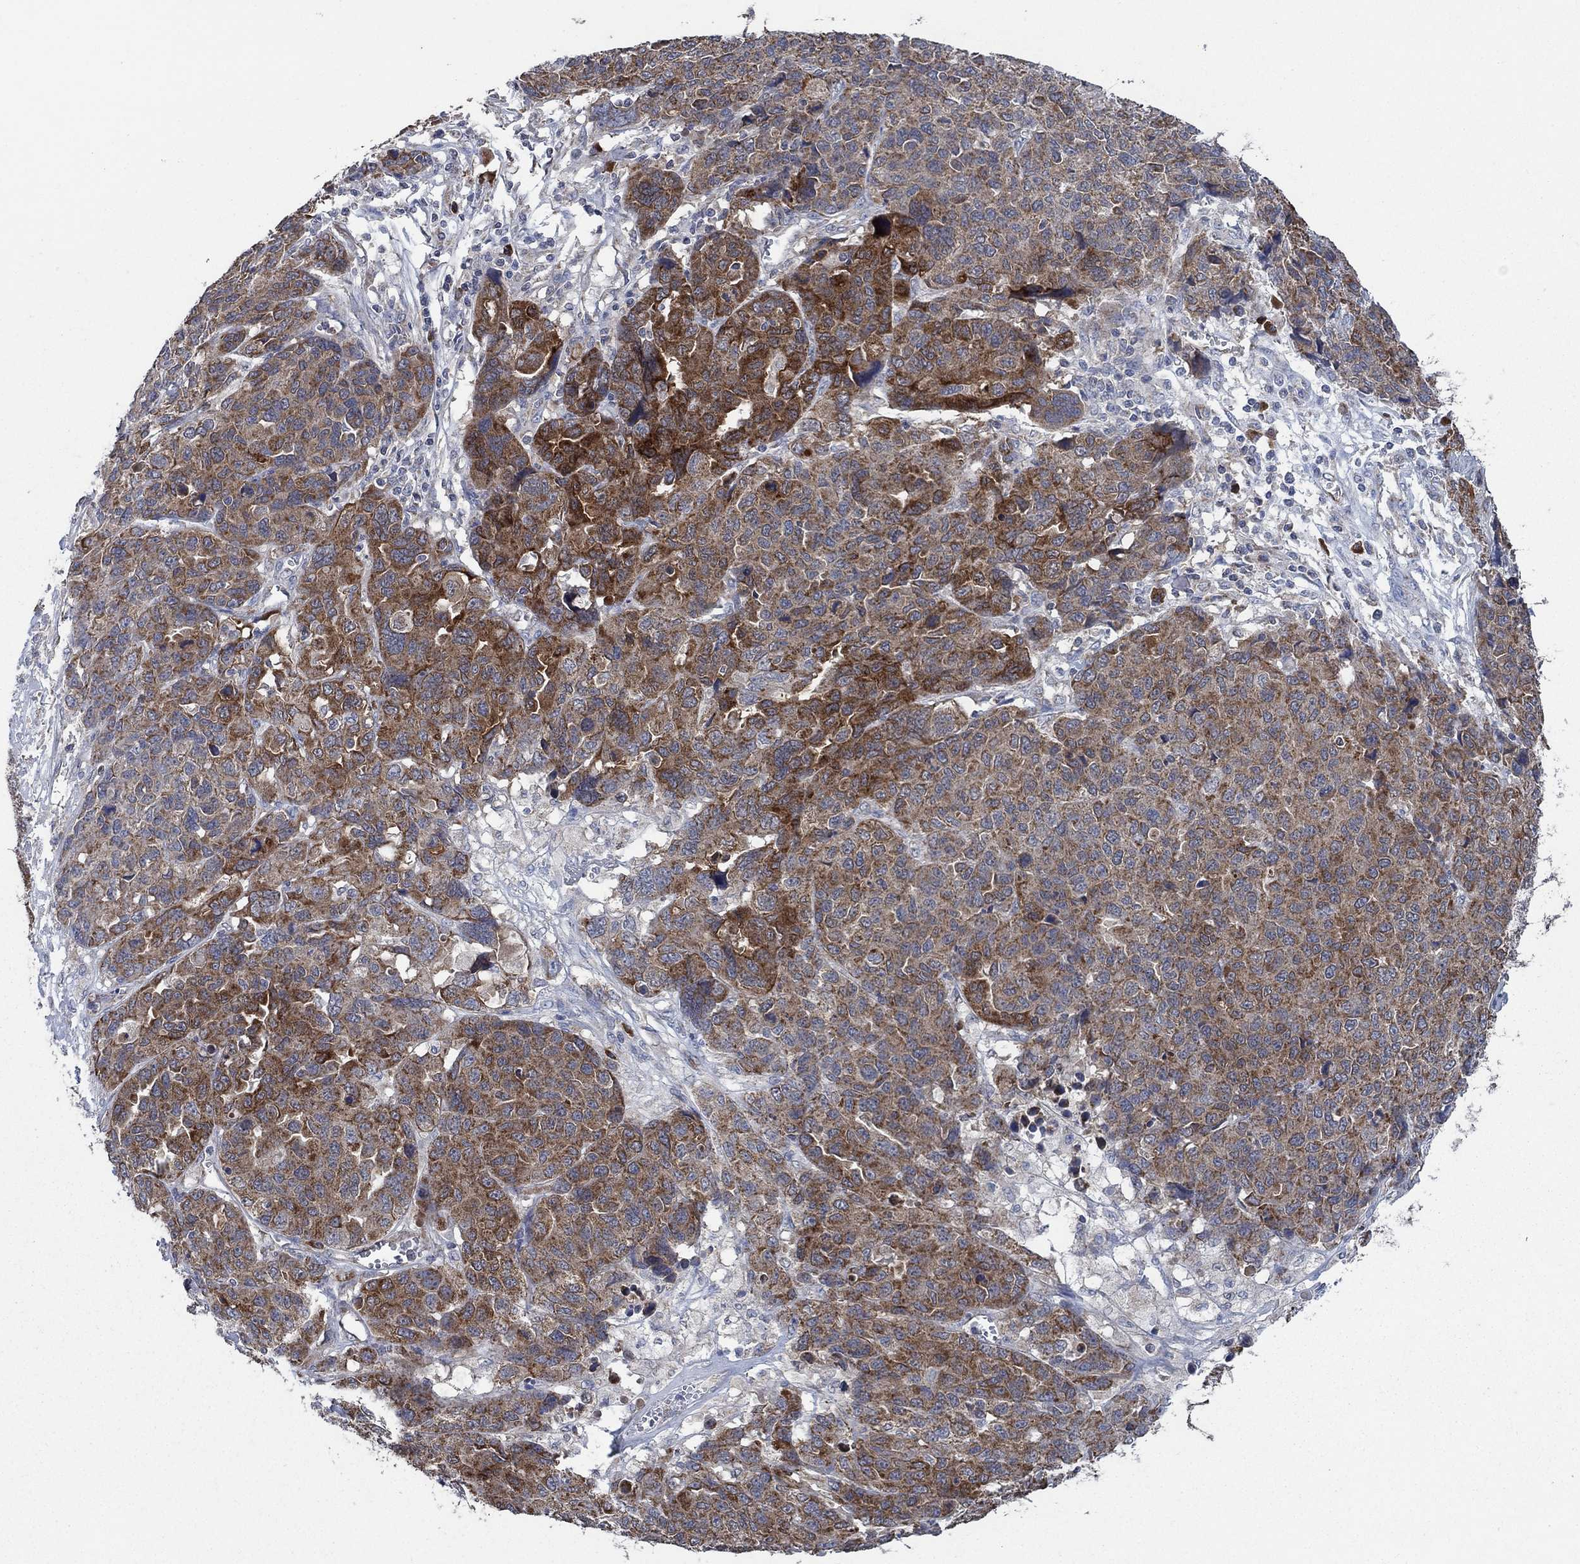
{"staining": {"intensity": "strong", "quantity": "25%-75%", "location": "cytoplasmic/membranous"}, "tissue": "ovarian cancer", "cell_type": "Tumor cells", "image_type": "cancer", "snomed": [{"axis": "morphology", "description": "Cystadenocarcinoma, serous, NOS"}, {"axis": "topography", "description": "Ovary"}], "caption": "Immunohistochemistry of human ovarian serous cystadenocarcinoma displays high levels of strong cytoplasmic/membranous staining in about 25%-75% of tumor cells.", "gene": "HID1", "patient": {"sex": "female", "age": 87}}